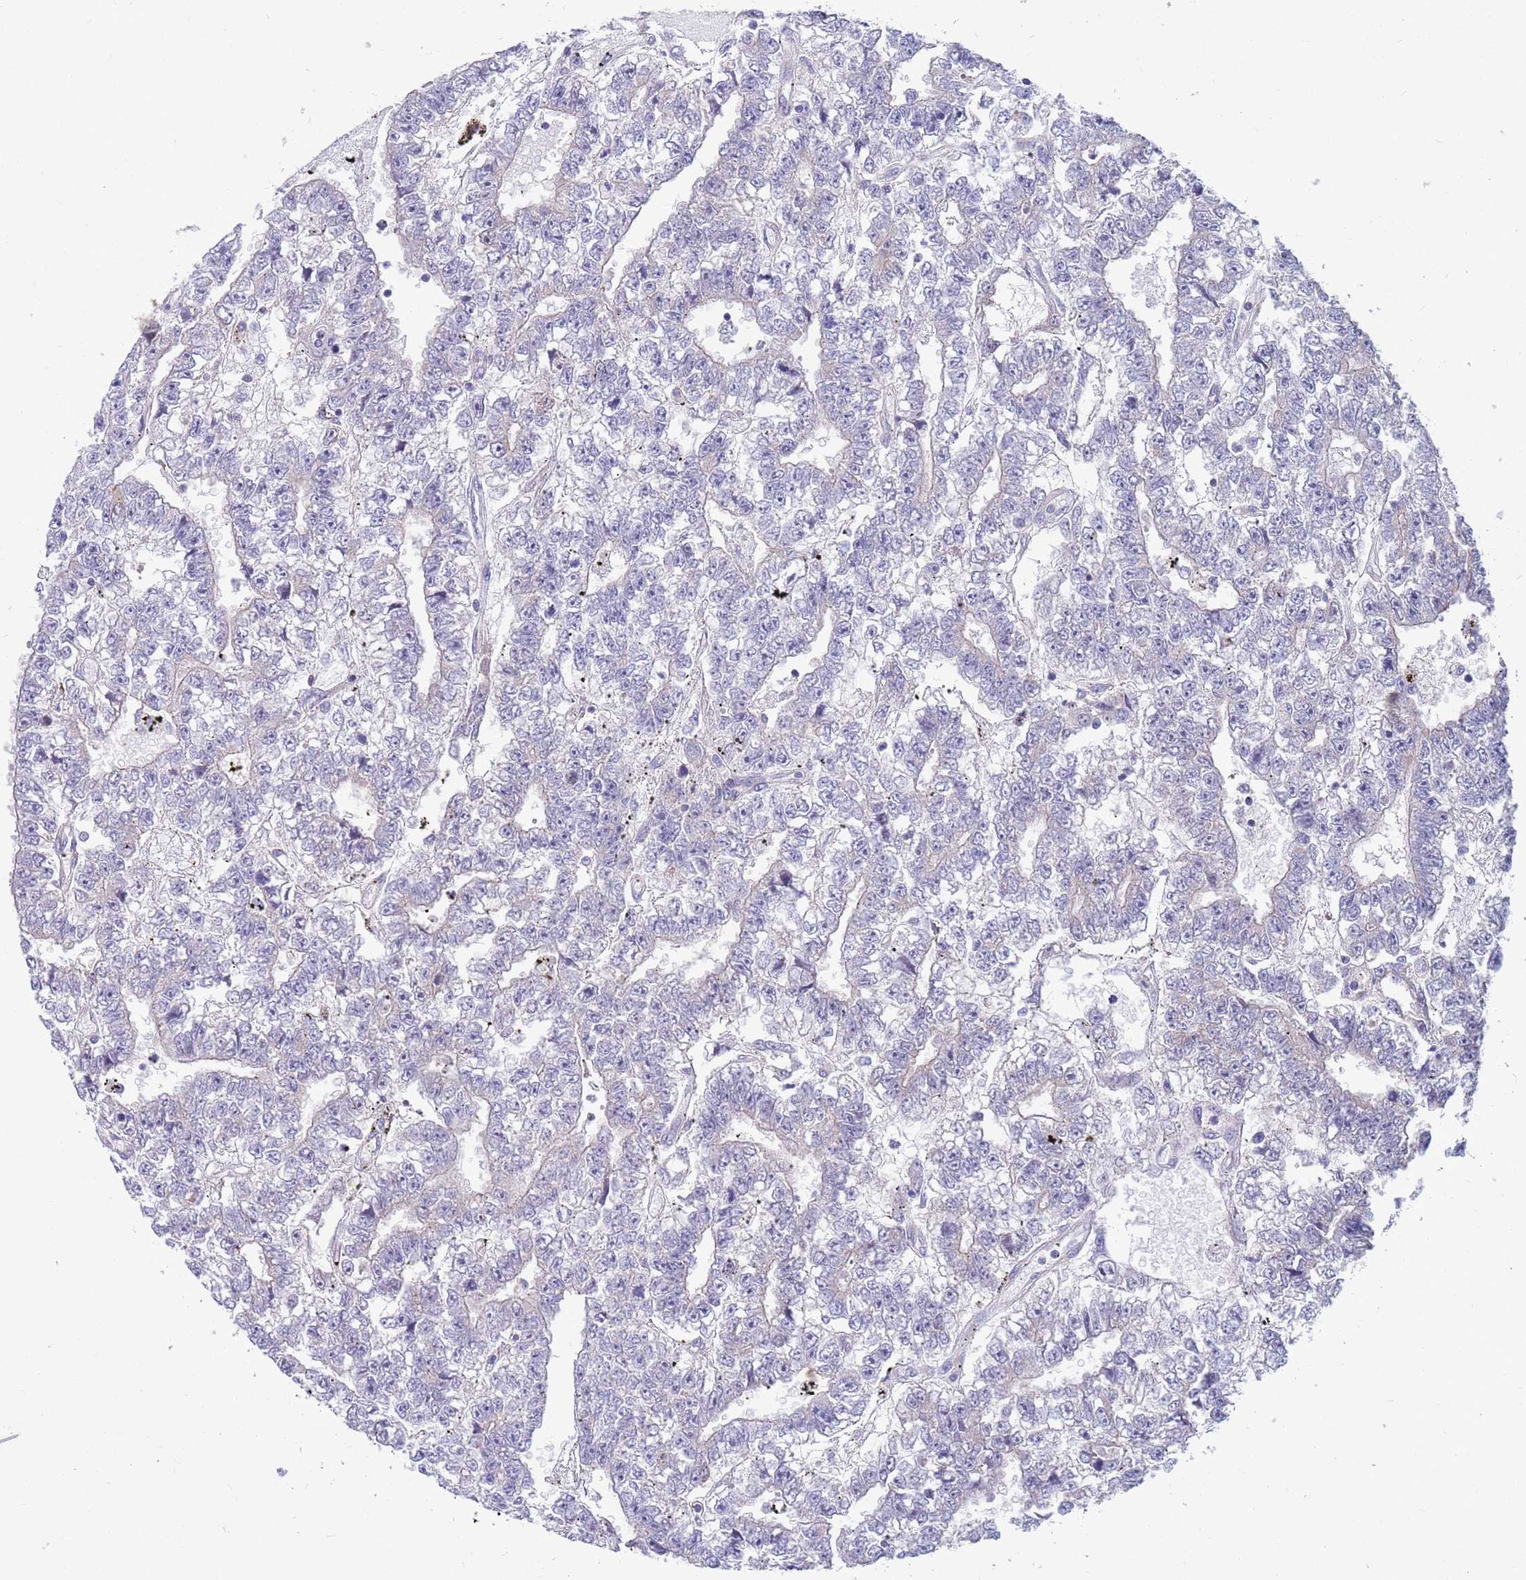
{"staining": {"intensity": "negative", "quantity": "none", "location": "none"}, "tissue": "testis cancer", "cell_type": "Tumor cells", "image_type": "cancer", "snomed": [{"axis": "morphology", "description": "Carcinoma, Embryonal, NOS"}, {"axis": "topography", "description": "Testis"}], "caption": "Immunohistochemical staining of human testis cancer demonstrates no significant positivity in tumor cells.", "gene": "KLHL29", "patient": {"sex": "male", "age": 25}}